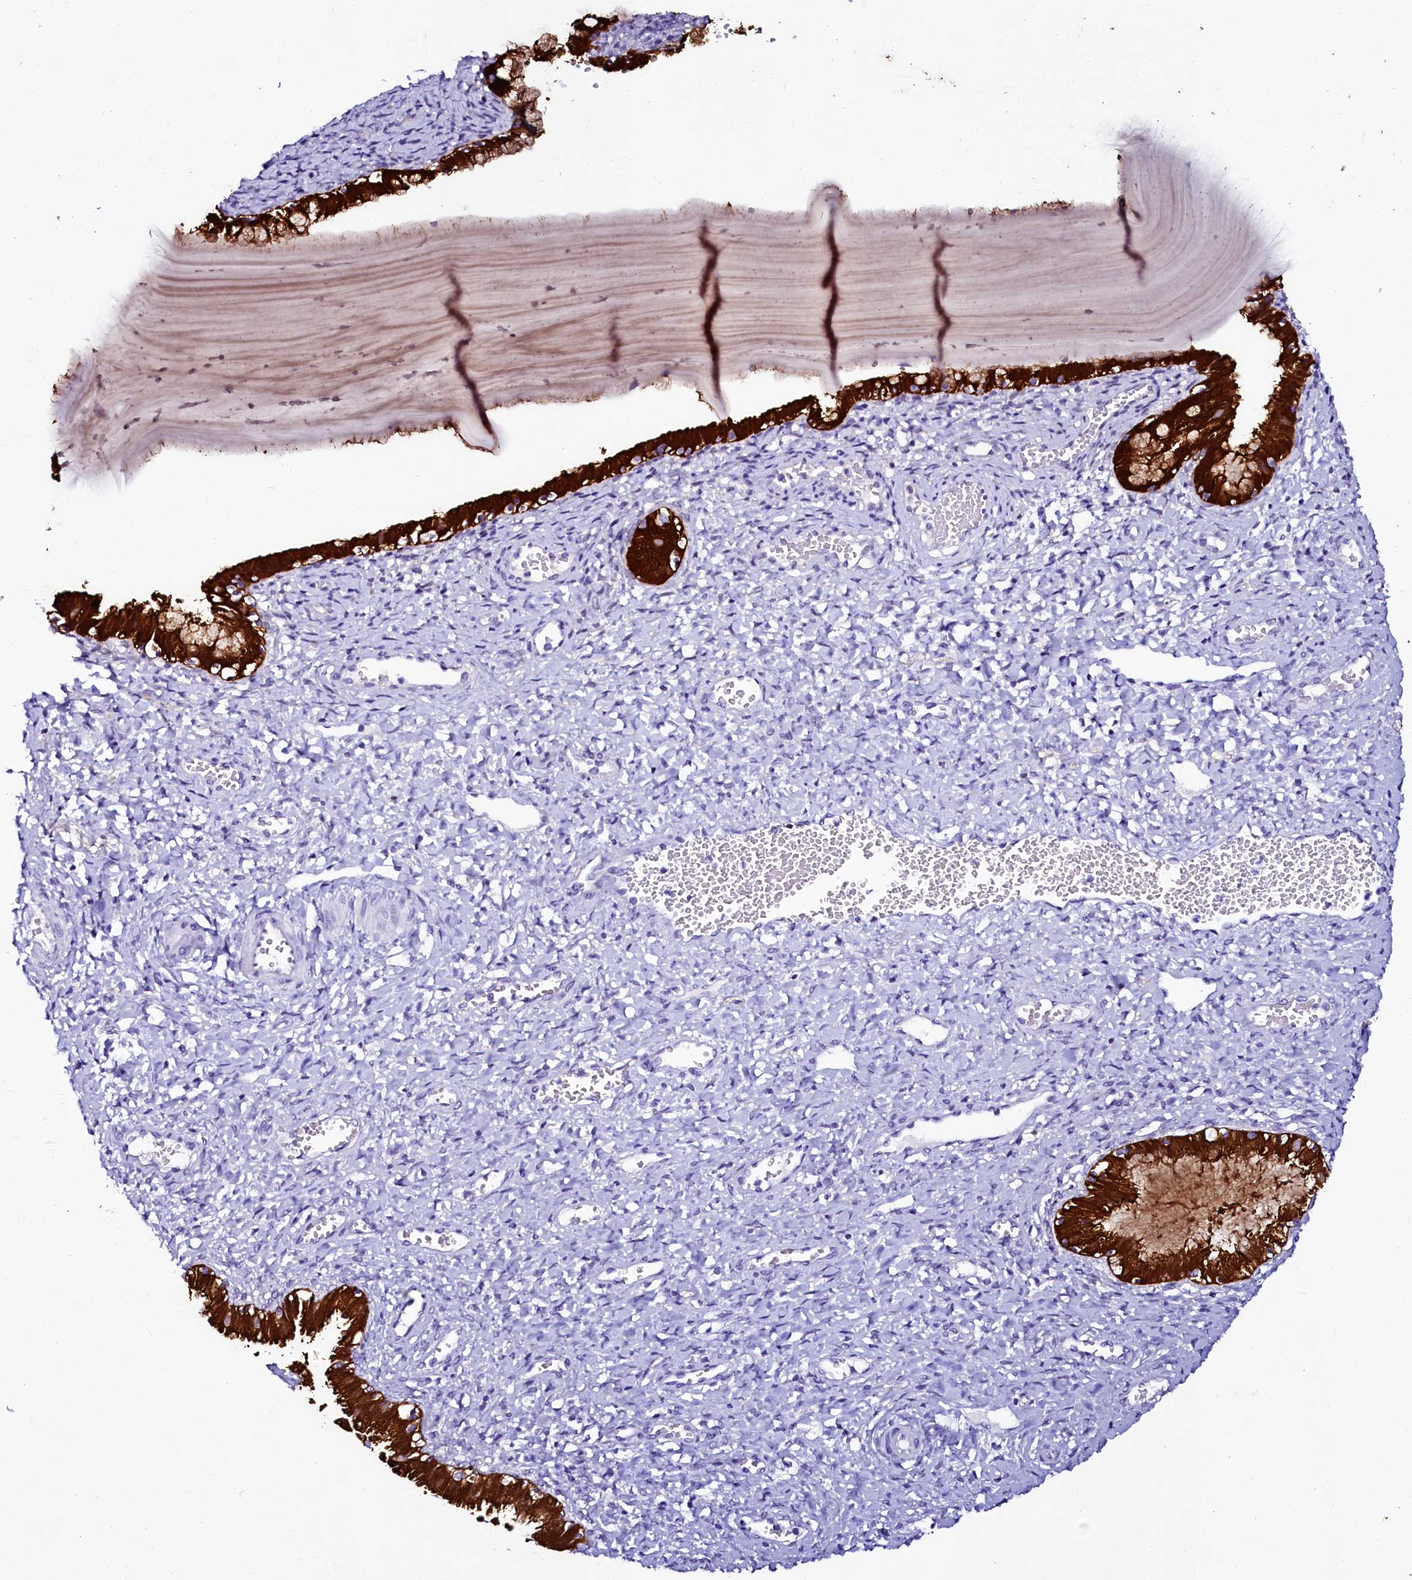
{"staining": {"intensity": "strong", "quantity": ">75%", "location": "cytoplasmic/membranous"}, "tissue": "cervix", "cell_type": "Glandular cells", "image_type": "normal", "snomed": [{"axis": "morphology", "description": "Normal tissue, NOS"}, {"axis": "morphology", "description": "Adenocarcinoma, NOS"}, {"axis": "topography", "description": "Cervix"}], "caption": "IHC photomicrograph of normal cervix stained for a protein (brown), which exhibits high levels of strong cytoplasmic/membranous staining in about >75% of glandular cells.", "gene": "SORD", "patient": {"sex": "female", "age": 29}}